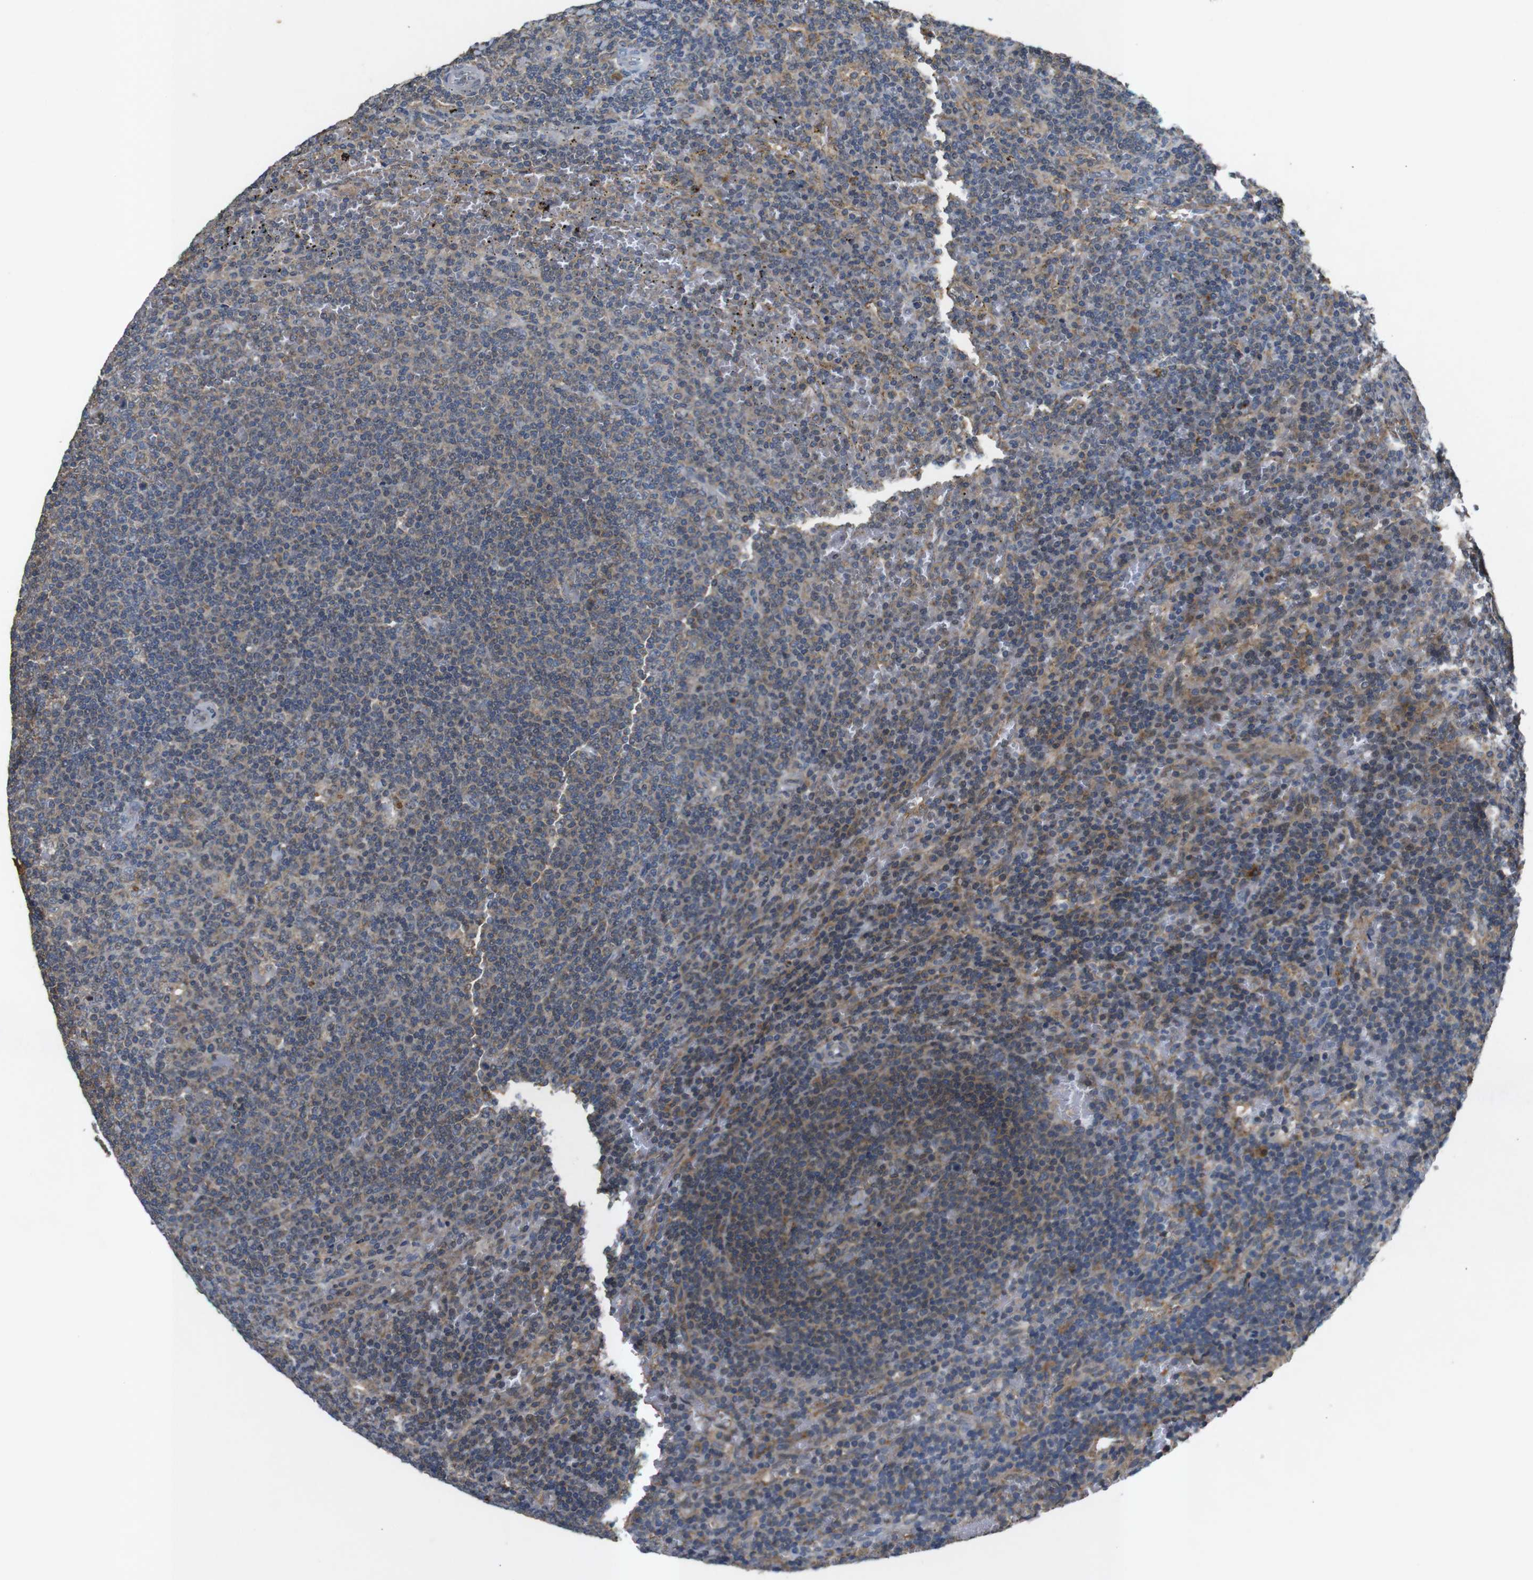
{"staining": {"intensity": "negative", "quantity": "none", "location": "none"}, "tissue": "lymphoma", "cell_type": "Tumor cells", "image_type": "cancer", "snomed": [{"axis": "morphology", "description": "Malignant lymphoma, non-Hodgkin's type, Low grade"}, {"axis": "topography", "description": "Spleen"}], "caption": "This is an immunohistochemistry histopathology image of human malignant lymphoma, non-Hodgkin's type (low-grade). There is no positivity in tumor cells.", "gene": "MAGI2", "patient": {"sex": "female", "age": 50}}